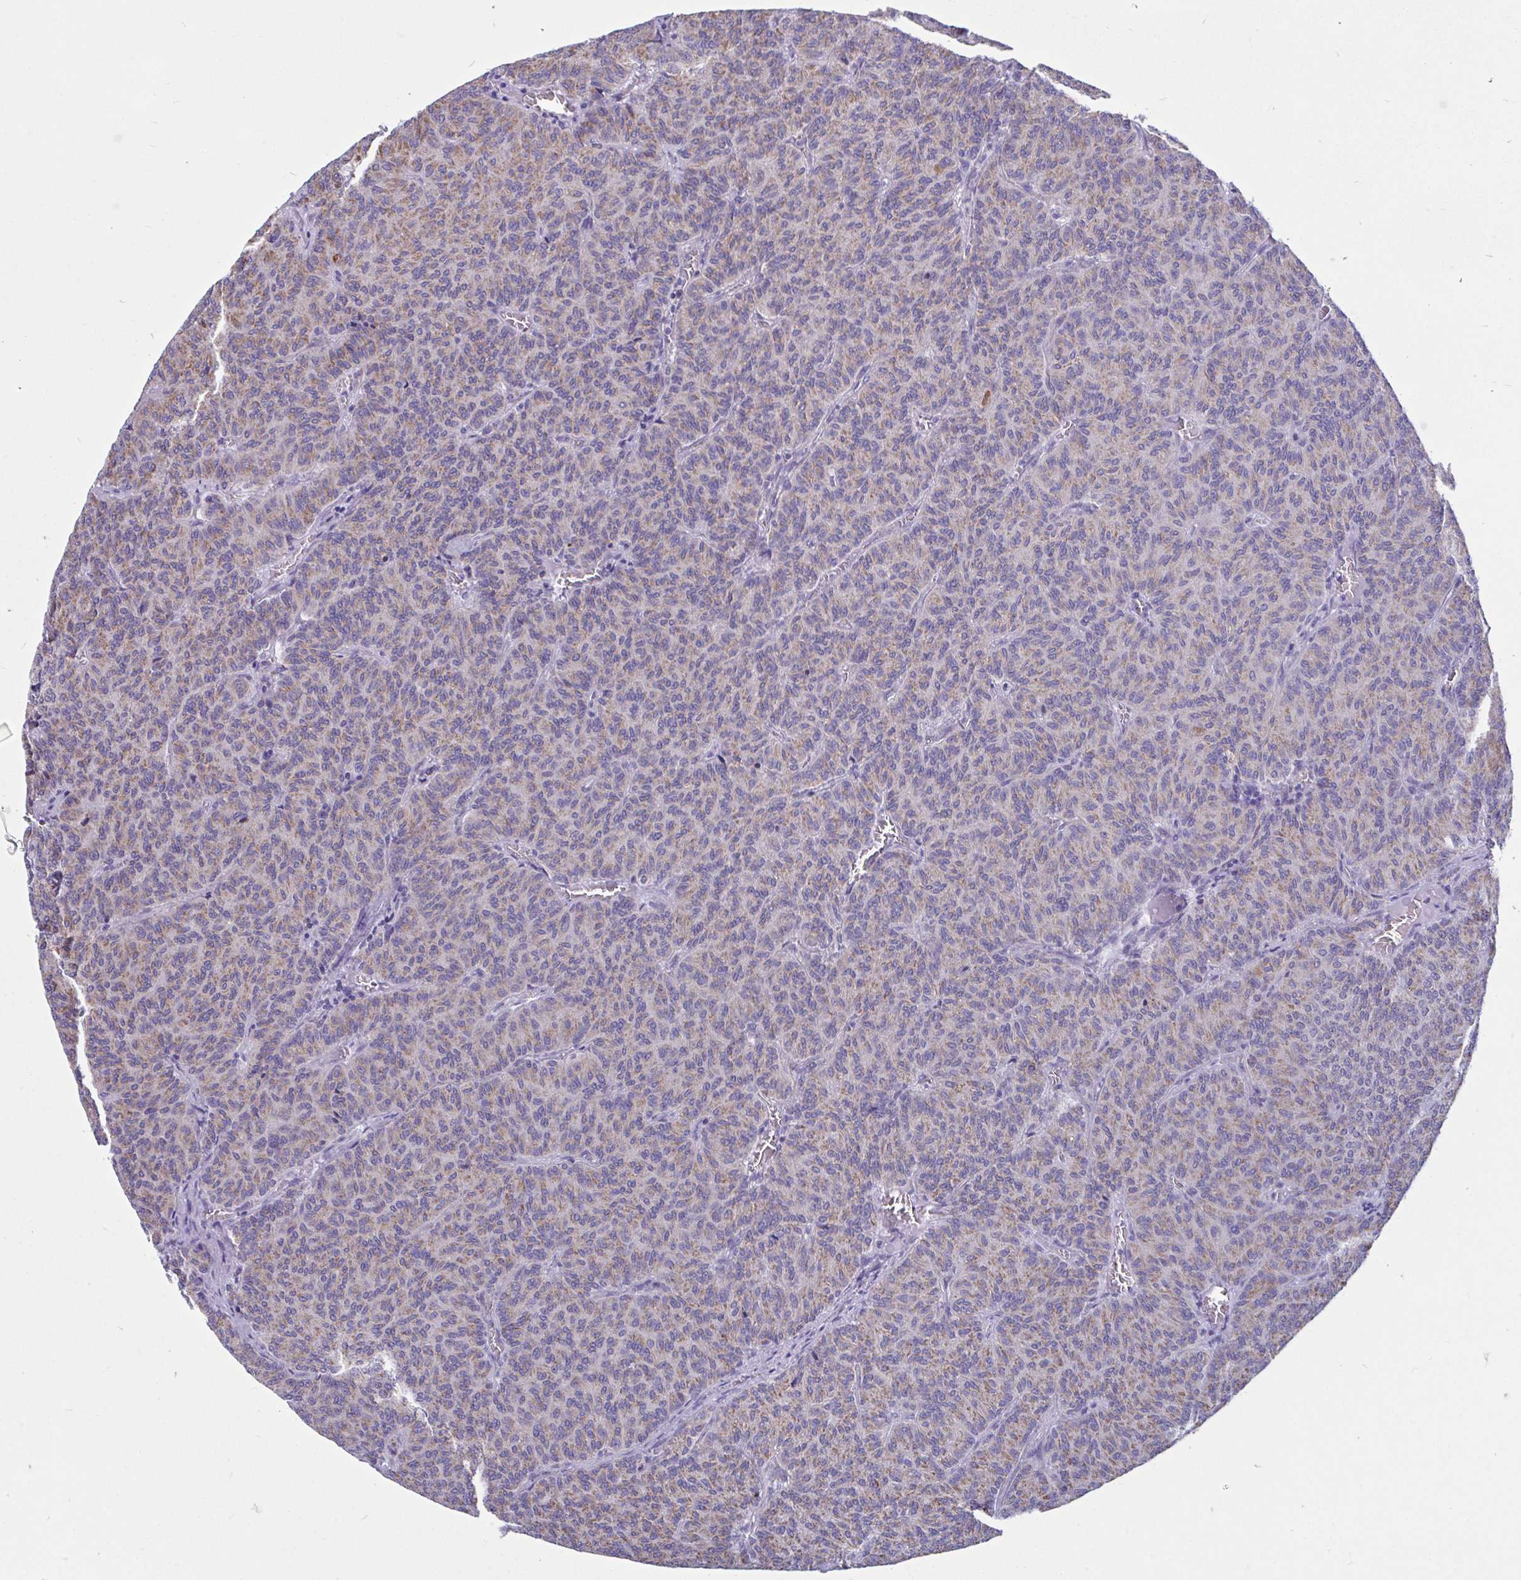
{"staining": {"intensity": "weak", "quantity": "25%-75%", "location": "cytoplasmic/membranous"}, "tissue": "carcinoid", "cell_type": "Tumor cells", "image_type": "cancer", "snomed": [{"axis": "morphology", "description": "Carcinoid, malignant, NOS"}, {"axis": "topography", "description": "Lung"}], "caption": "A brown stain highlights weak cytoplasmic/membranous staining of a protein in carcinoid tumor cells.", "gene": "OR13A1", "patient": {"sex": "male", "age": 61}}